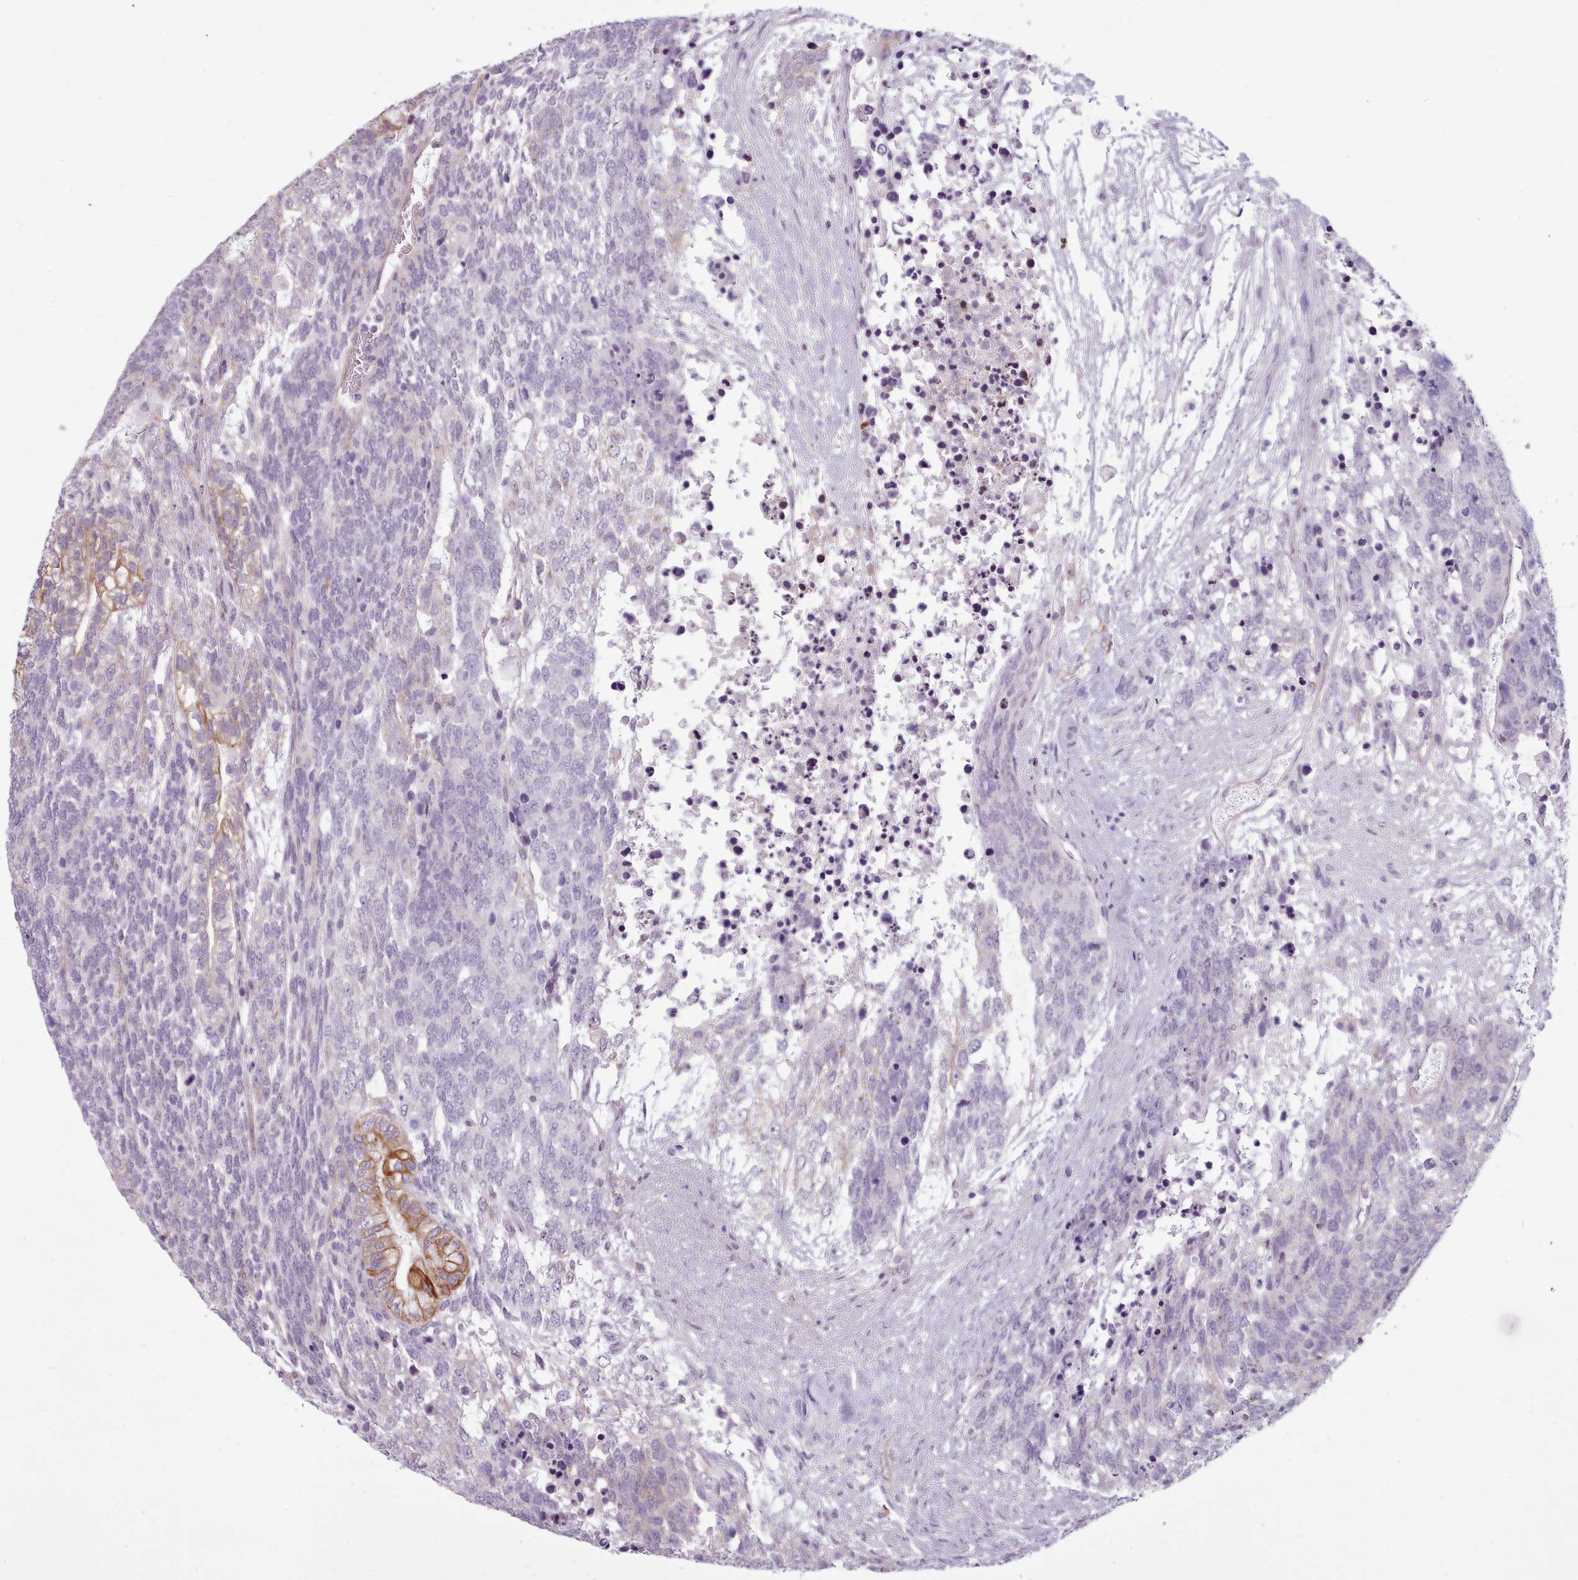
{"staining": {"intensity": "moderate", "quantity": "<25%", "location": "cytoplasmic/membranous"}, "tissue": "testis cancer", "cell_type": "Tumor cells", "image_type": "cancer", "snomed": [{"axis": "morphology", "description": "Carcinoma, Embryonal, NOS"}, {"axis": "topography", "description": "Testis"}], "caption": "Immunohistochemistry histopathology image of neoplastic tissue: embryonal carcinoma (testis) stained using IHC reveals low levels of moderate protein expression localized specifically in the cytoplasmic/membranous of tumor cells, appearing as a cytoplasmic/membranous brown color.", "gene": "PLD4", "patient": {"sex": "male", "age": 23}}